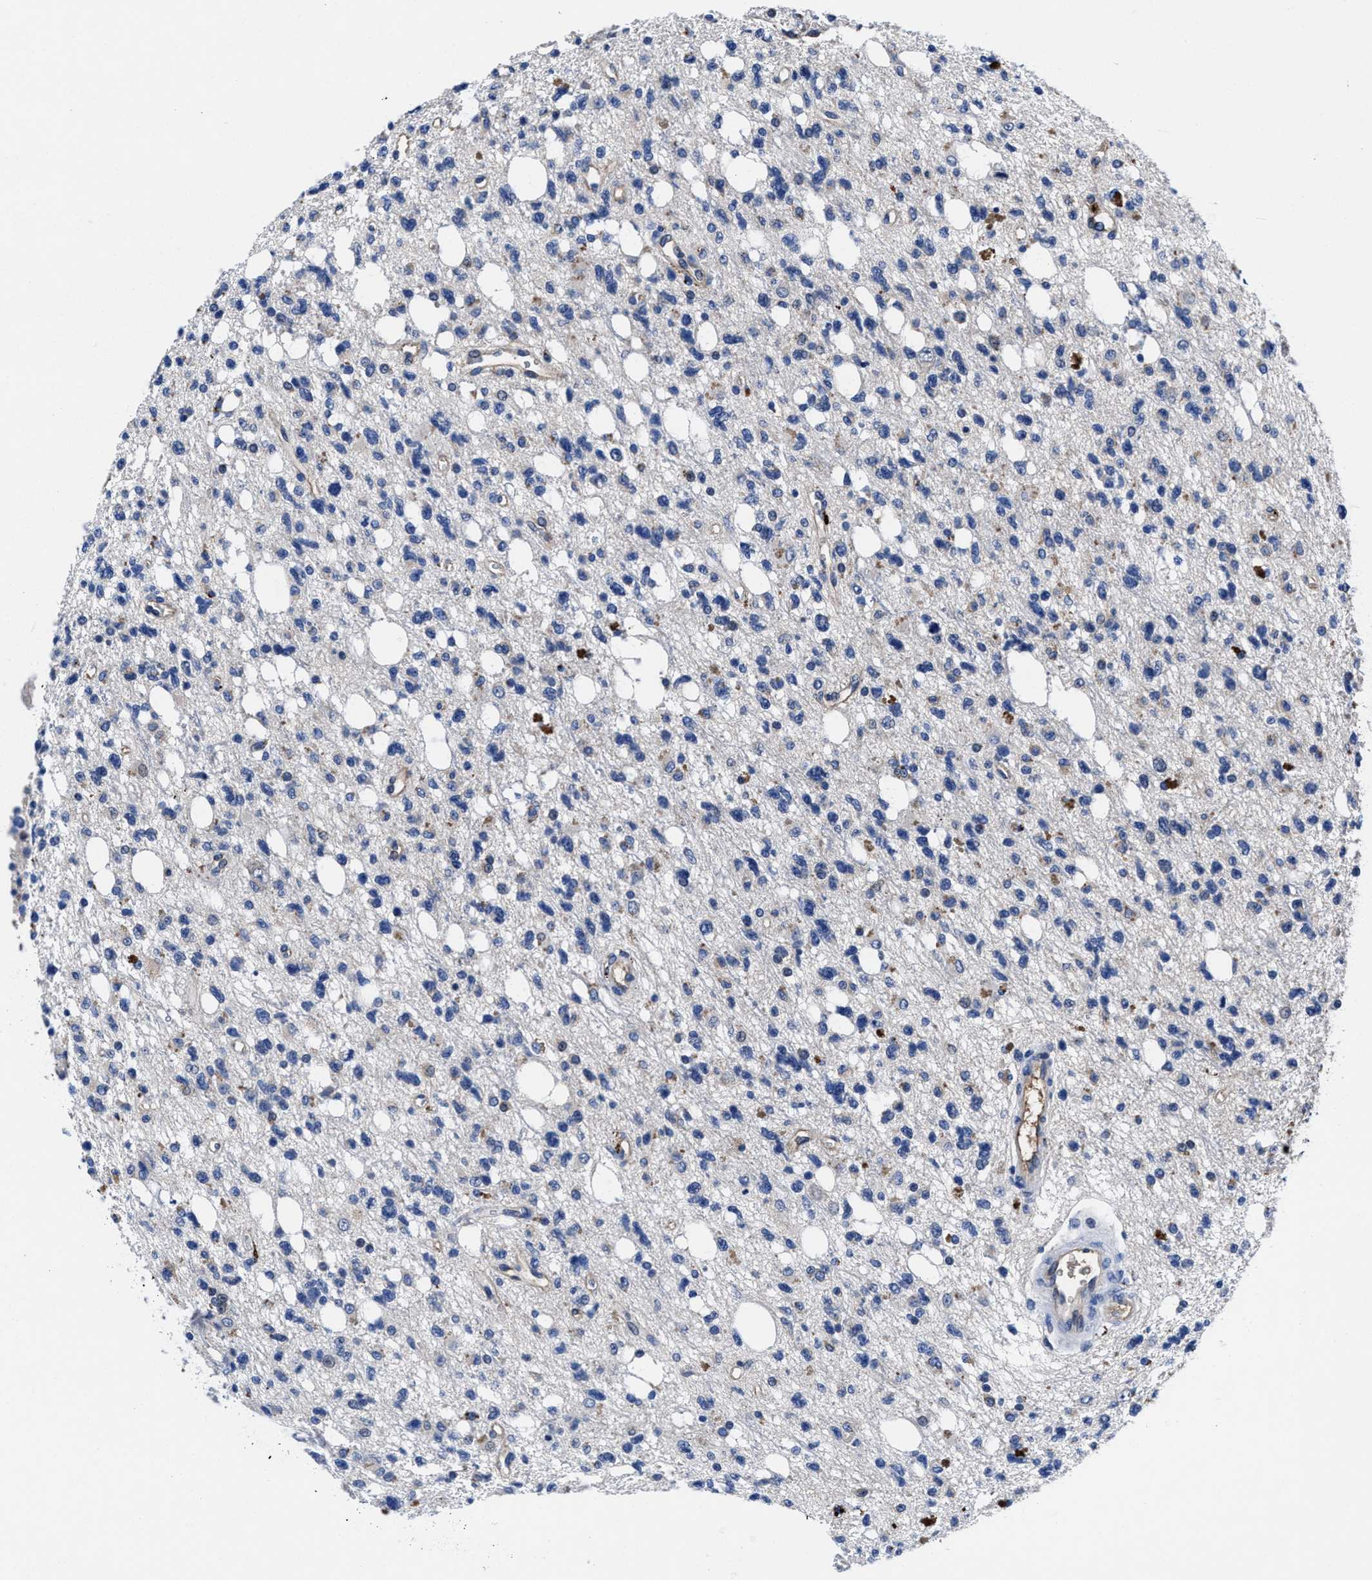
{"staining": {"intensity": "negative", "quantity": "none", "location": "none"}, "tissue": "glioma", "cell_type": "Tumor cells", "image_type": "cancer", "snomed": [{"axis": "morphology", "description": "Glioma, malignant, High grade"}, {"axis": "topography", "description": "Brain"}], "caption": "Tumor cells are negative for brown protein staining in glioma.", "gene": "DHRS13", "patient": {"sex": "female", "age": 62}}